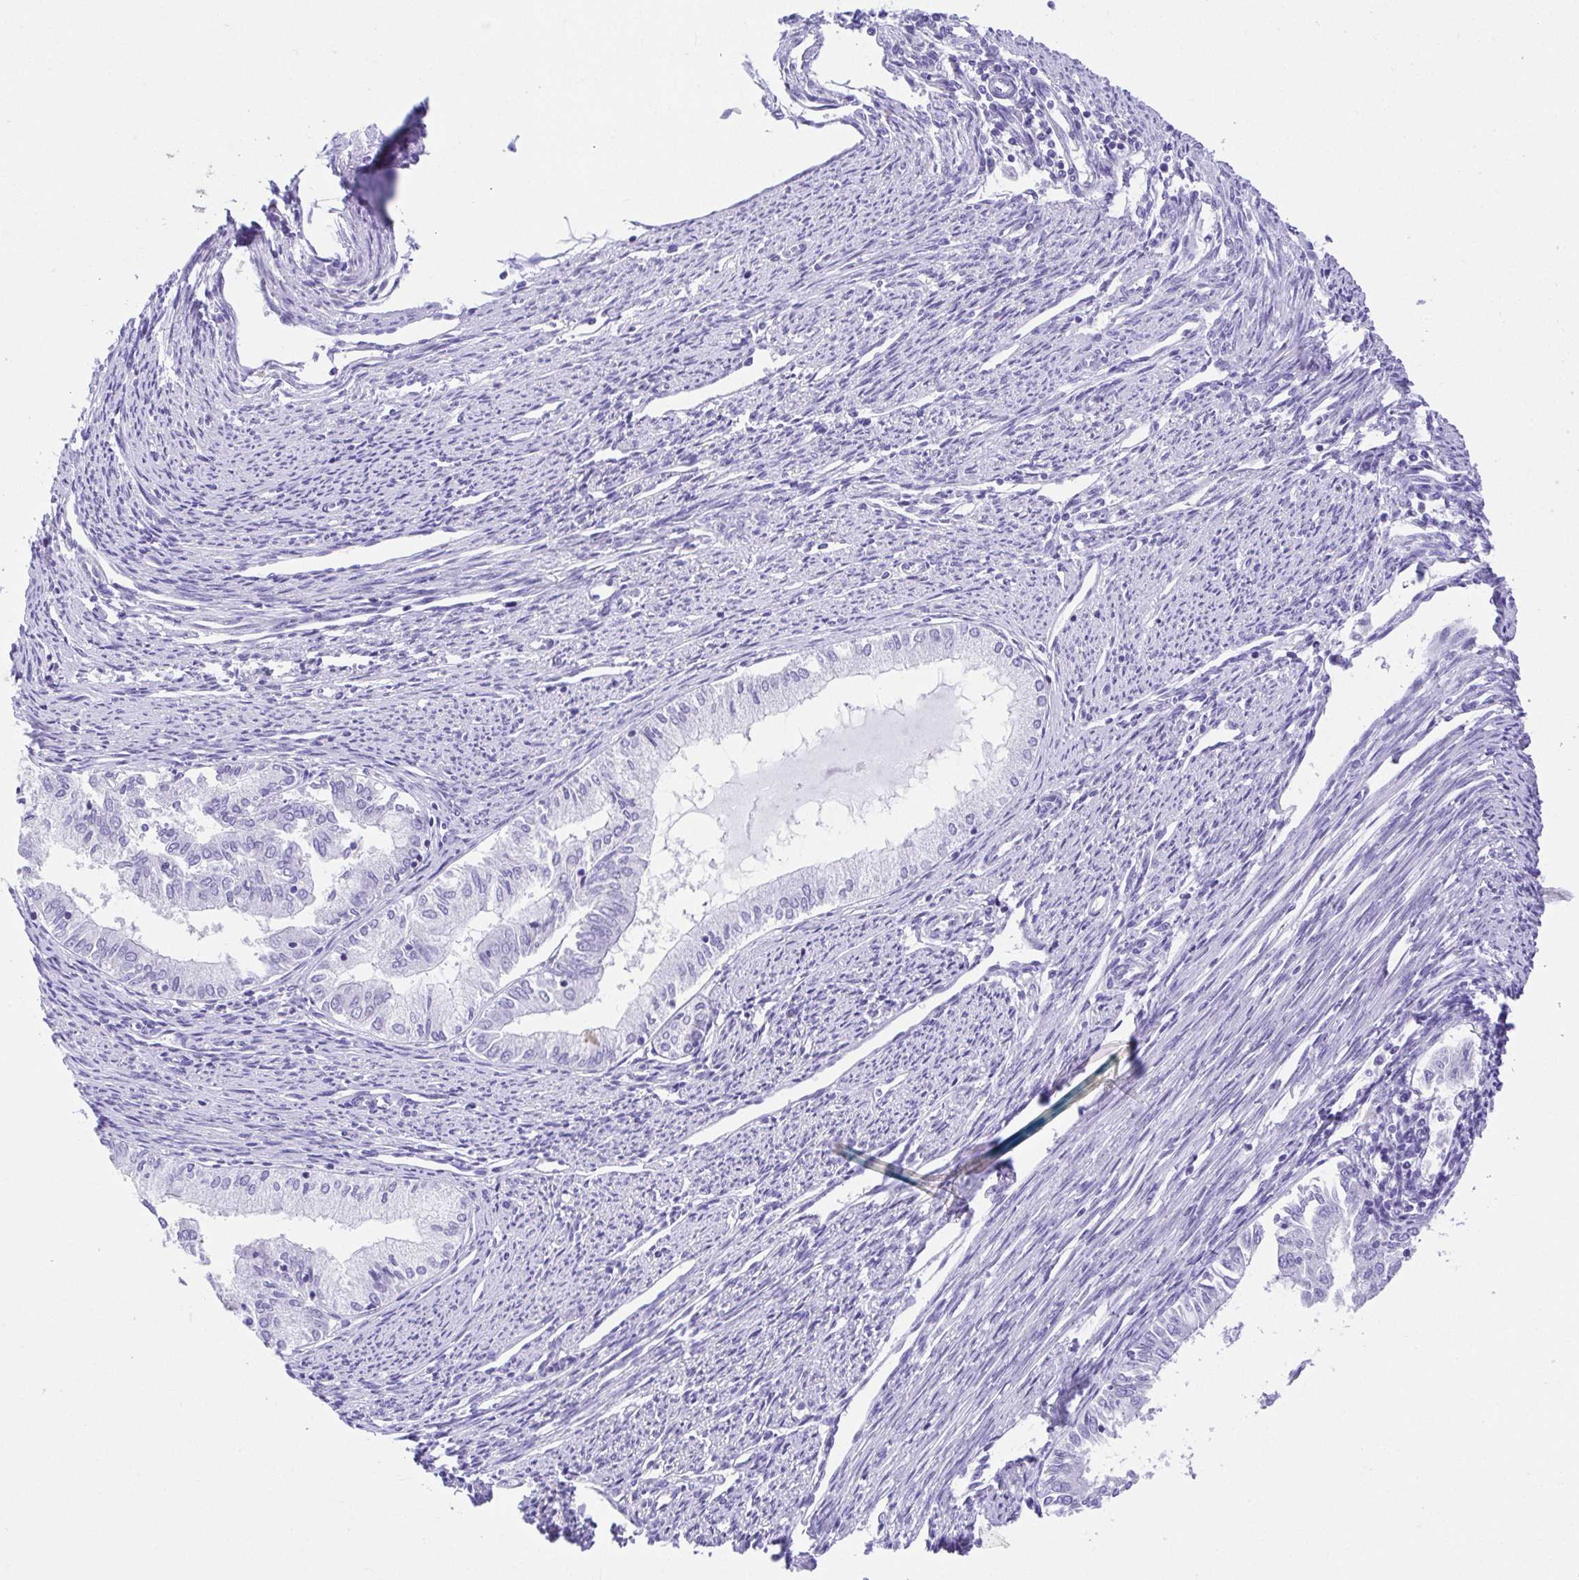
{"staining": {"intensity": "negative", "quantity": "none", "location": "none"}, "tissue": "endometrial cancer", "cell_type": "Tumor cells", "image_type": "cancer", "snomed": [{"axis": "morphology", "description": "Adenocarcinoma, NOS"}, {"axis": "topography", "description": "Endometrium"}], "caption": "Tumor cells are negative for protein expression in human endometrial cancer.", "gene": "LUZP4", "patient": {"sex": "female", "age": 79}}